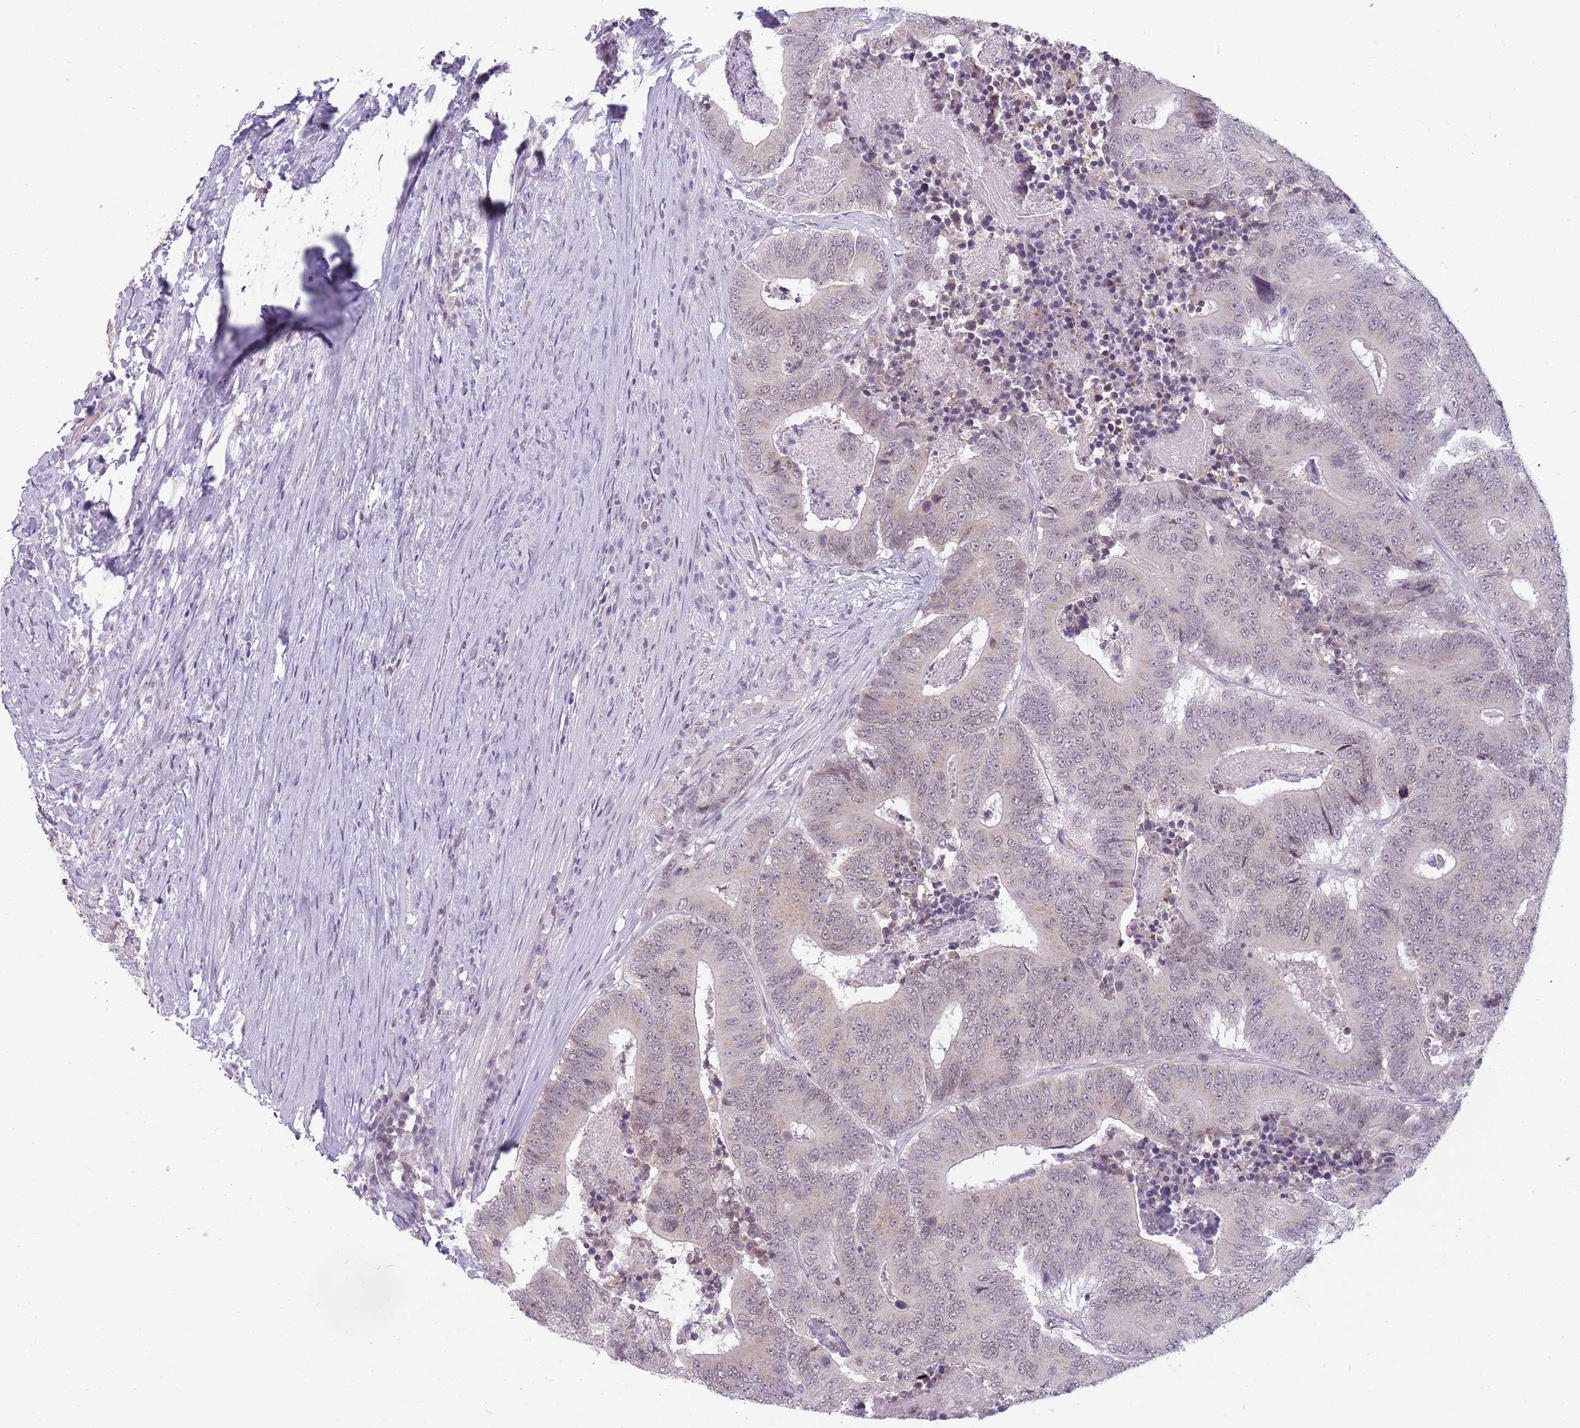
{"staining": {"intensity": "weak", "quantity": "<25%", "location": "cytoplasmic/membranous"}, "tissue": "colorectal cancer", "cell_type": "Tumor cells", "image_type": "cancer", "snomed": [{"axis": "morphology", "description": "Adenocarcinoma, NOS"}, {"axis": "topography", "description": "Colon"}], "caption": "Adenocarcinoma (colorectal) stained for a protein using immunohistochemistry exhibits no staining tumor cells.", "gene": "ZNF574", "patient": {"sex": "male", "age": 83}}